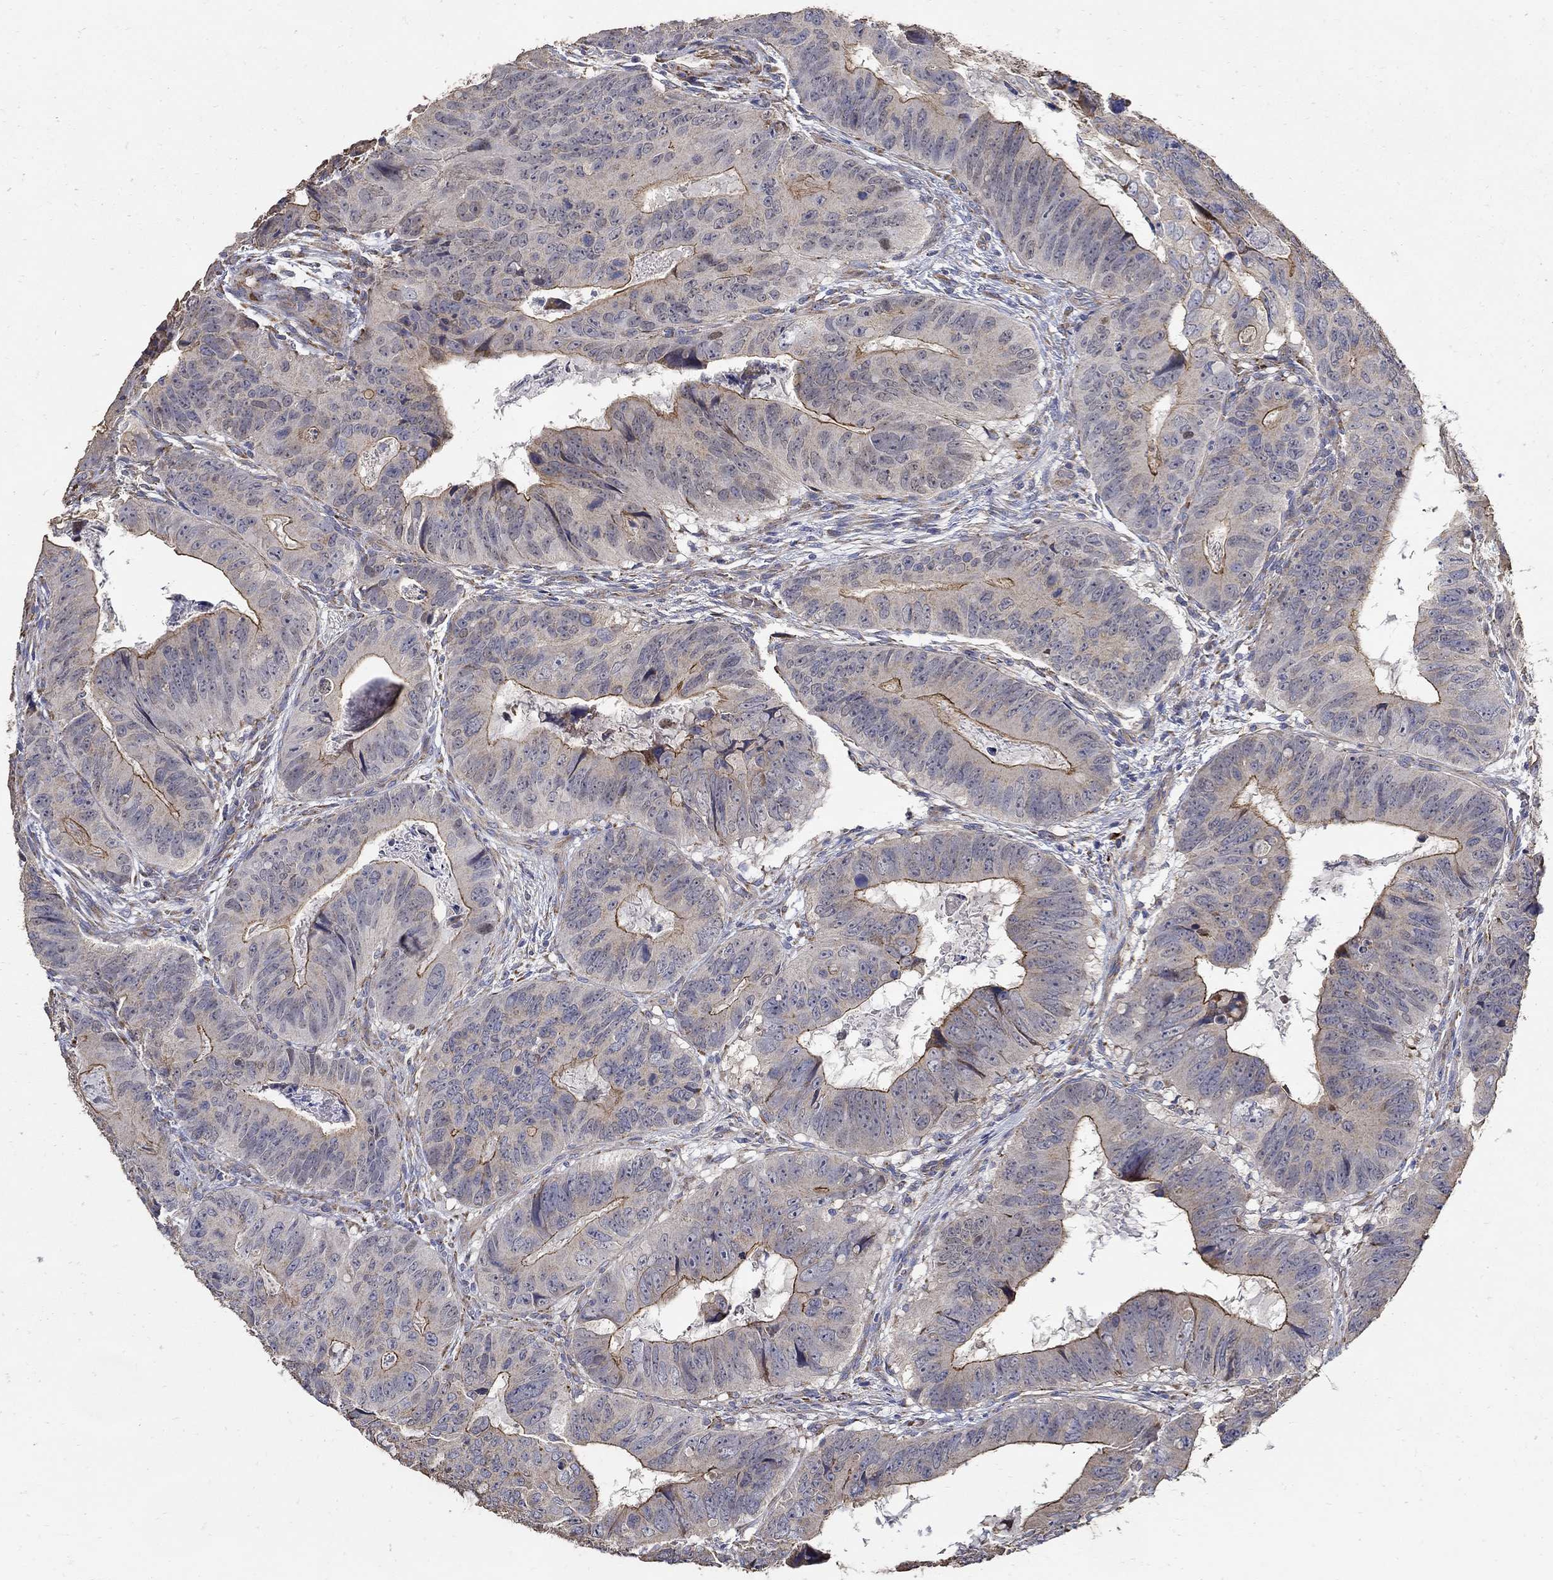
{"staining": {"intensity": "strong", "quantity": "<25%", "location": "cytoplasmic/membranous"}, "tissue": "colorectal cancer", "cell_type": "Tumor cells", "image_type": "cancer", "snomed": [{"axis": "morphology", "description": "Adenocarcinoma, NOS"}, {"axis": "topography", "description": "Colon"}], "caption": "Colorectal cancer was stained to show a protein in brown. There is medium levels of strong cytoplasmic/membranous positivity in approximately <25% of tumor cells.", "gene": "EMILIN3", "patient": {"sex": "male", "age": 79}}